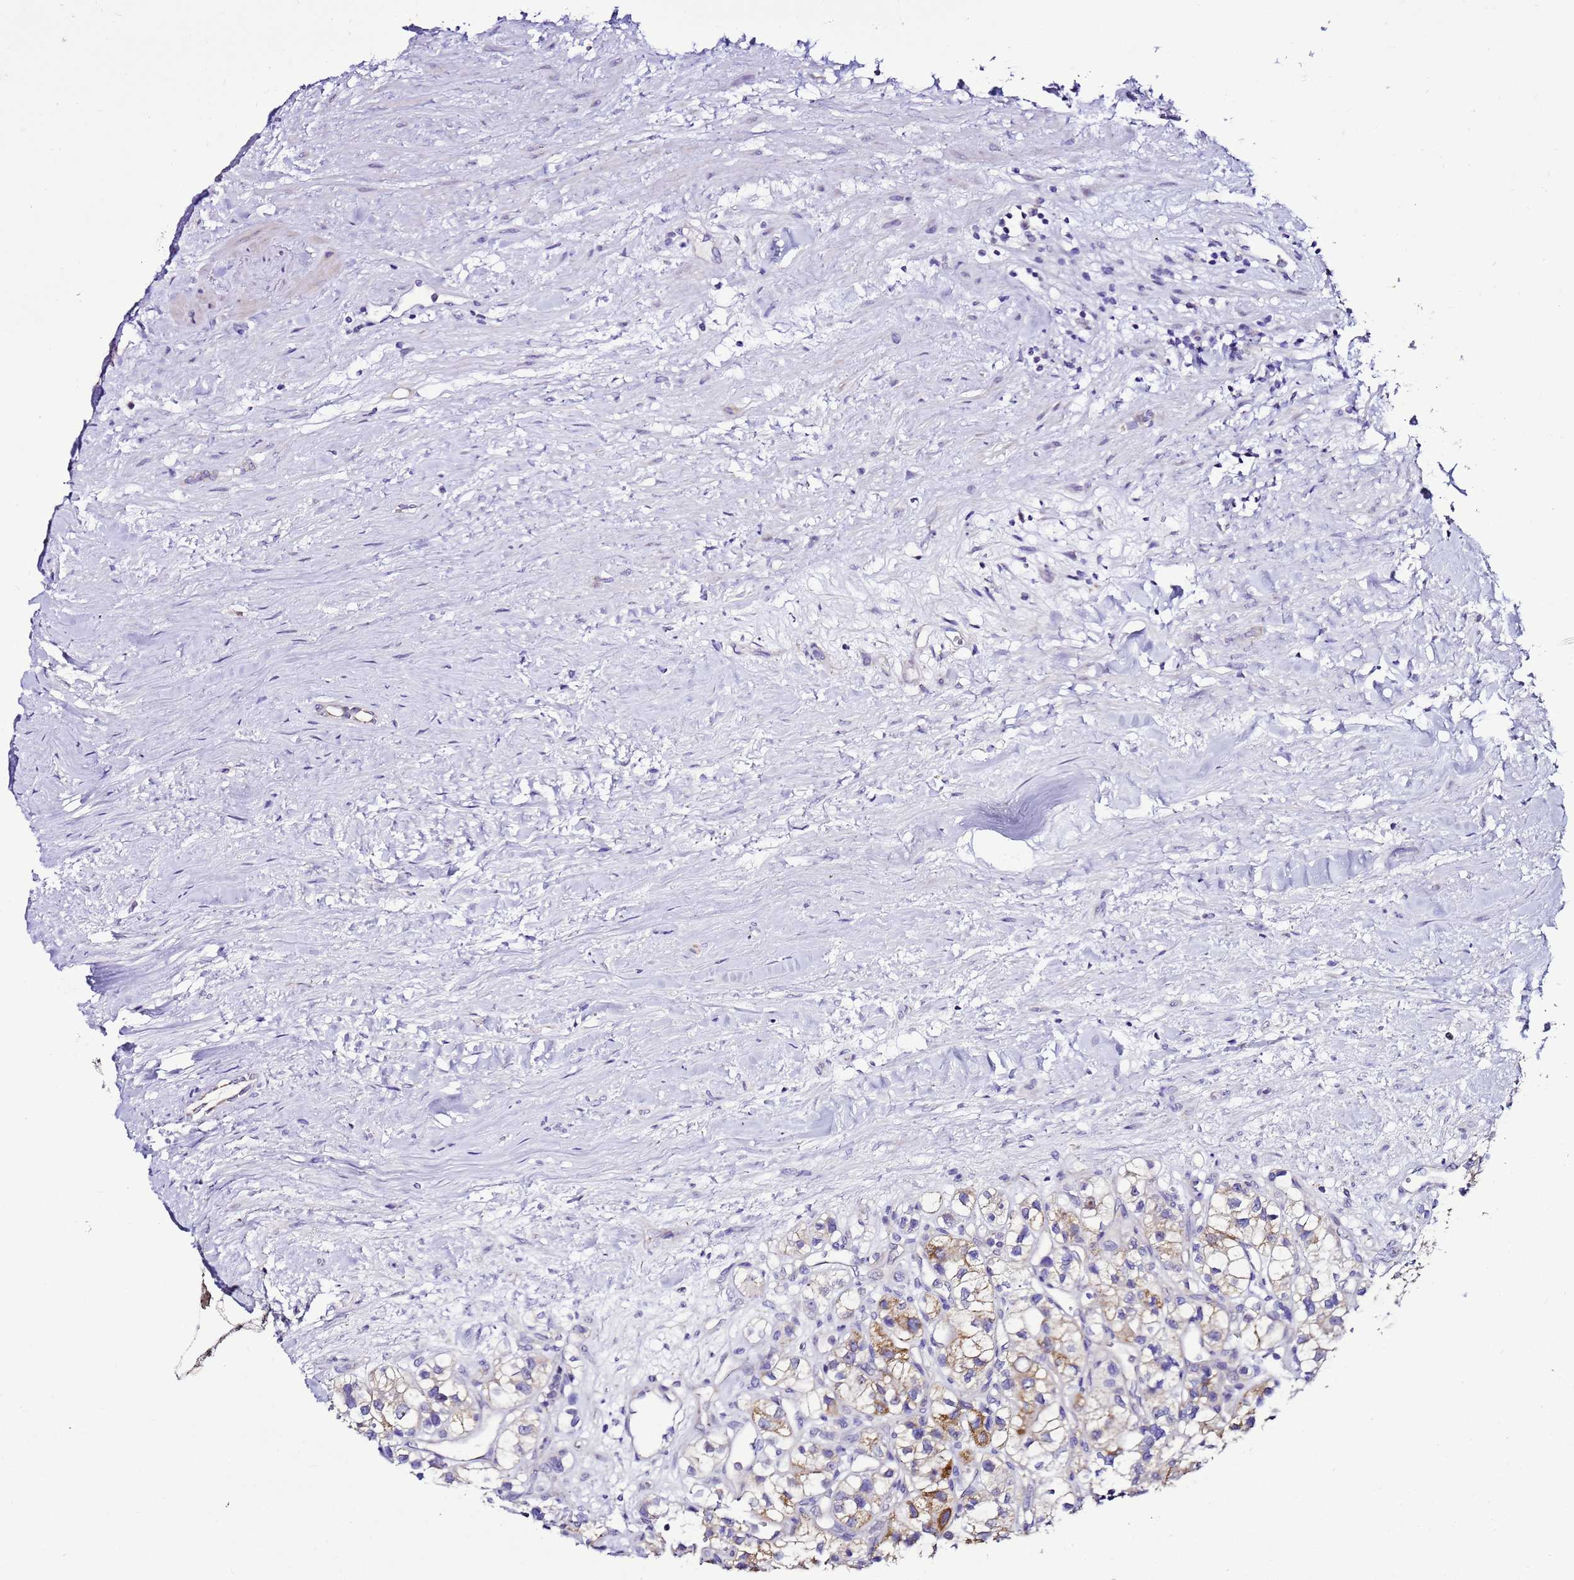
{"staining": {"intensity": "moderate", "quantity": "<25%", "location": "cytoplasmic/membranous"}, "tissue": "renal cancer", "cell_type": "Tumor cells", "image_type": "cancer", "snomed": [{"axis": "morphology", "description": "Adenocarcinoma, NOS"}, {"axis": "topography", "description": "Kidney"}], "caption": "A brown stain shows moderate cytoplasmic/membranous staining of a protein in adenocarcinoma (renal) tumor cells.", "gene": "DPH6", "patient": {"sex": "female", "age": 57}}